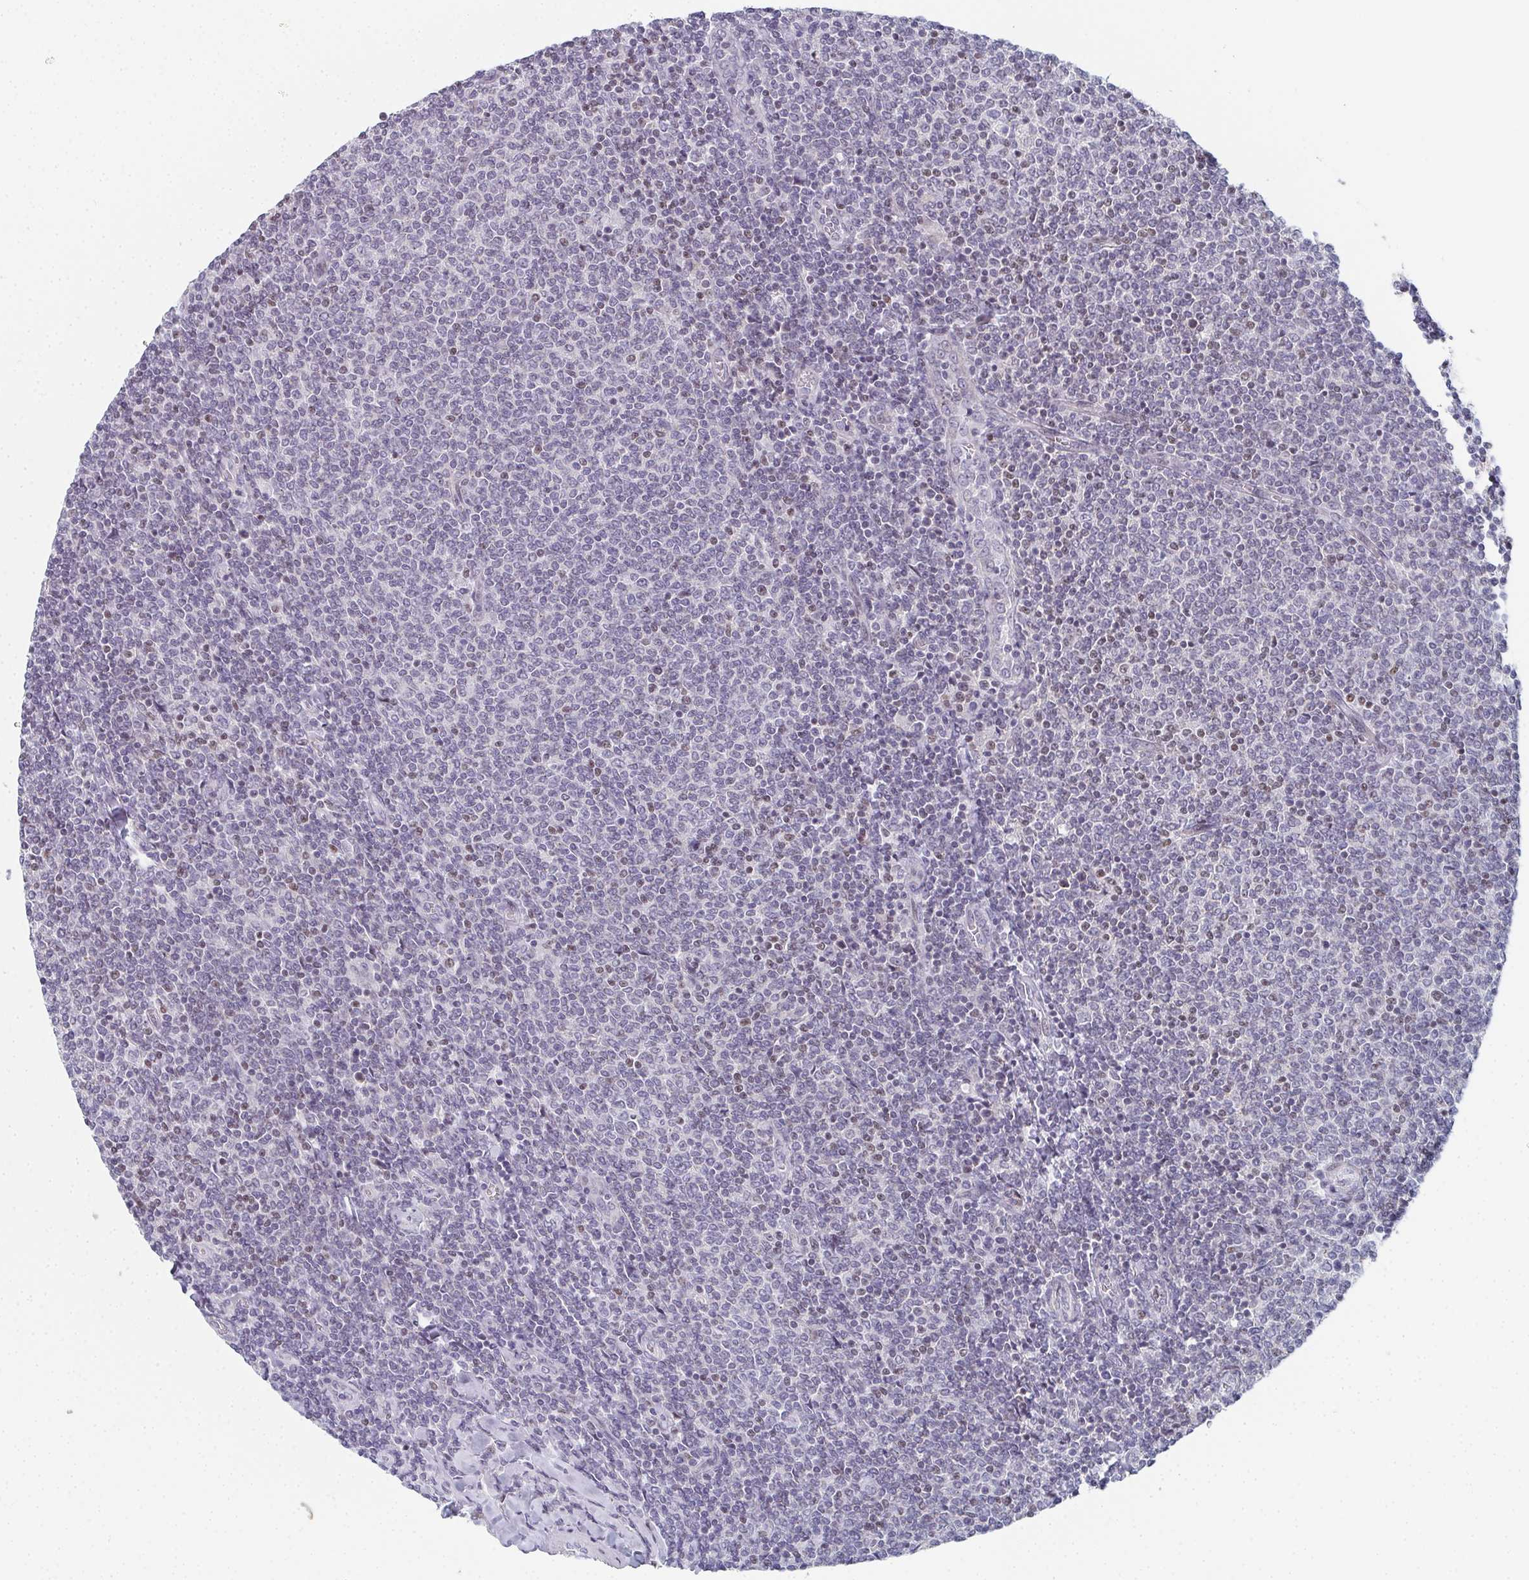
{"staining": {"intensity": "moderate", "quantity": "<25%", "location": "nuclear"}, "tissue": "lymphoma", "cell_type": "Tumor cells", "image_type": "cancer", "snomed": [{"axis": "morphology", "description": "Malignant lymphoma, non-Hodgkin's type, Low grade"}, {"axis": "topography", "description": "Lymph node"}], "caption": "A high-resolution micrograph shows immunohistochemistry staining of malignant lymphoma, non-Hodgkin's type (low-grade), which shows moderate nuclear staining in about <25% of tumor cells.", "gene": "PYCR3", "patient": {"sex": "male", "age": 52}}